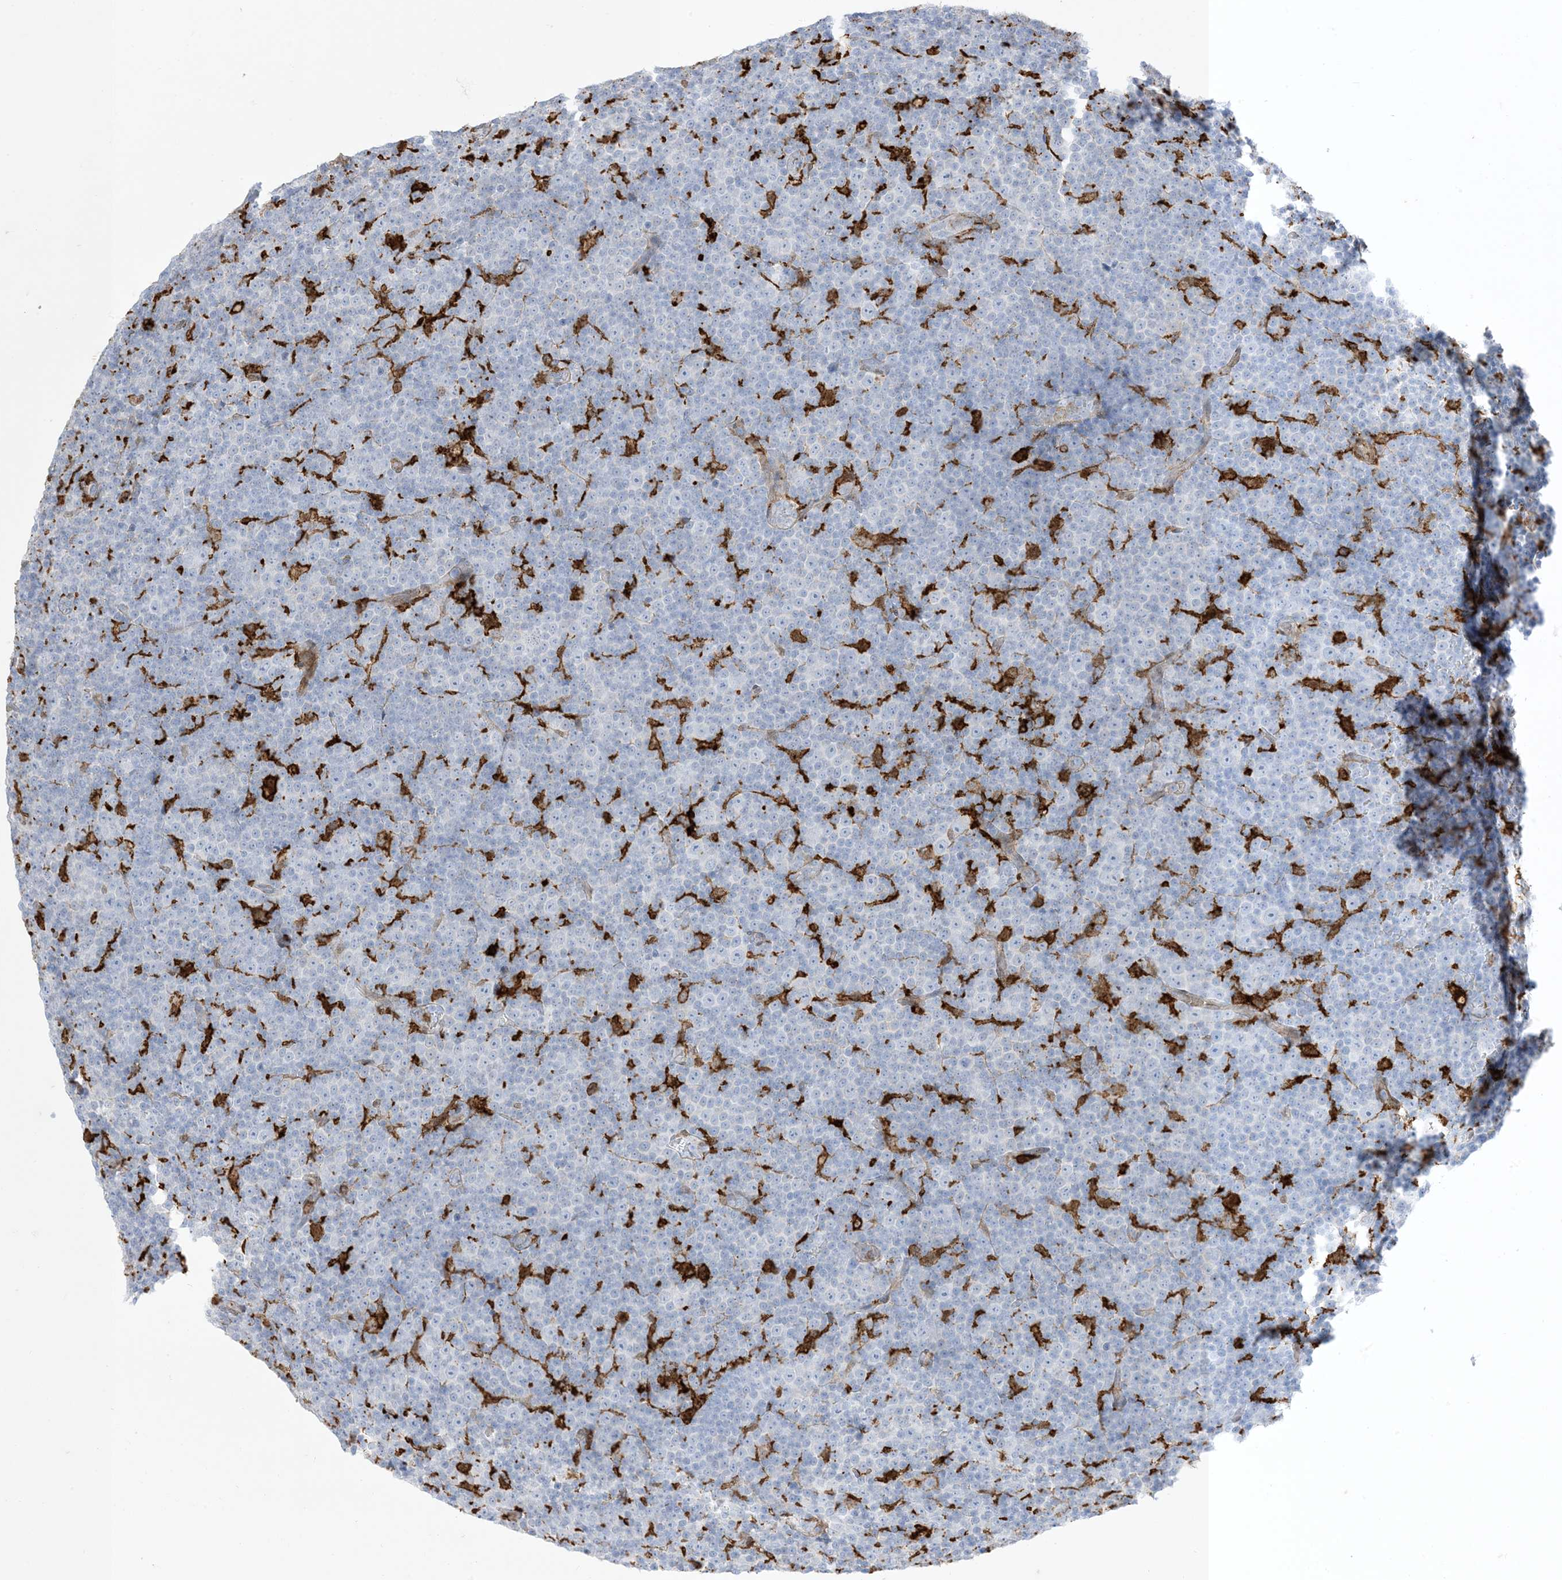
{"staining": {"intensity": "negative", "quantity": "none", "location": "none"}, "tissue": "lymphoma", "cell_type": "Tumor cells", "image_type": "cancer", "snomed": [{"axis": "morphology", "description": "Malignant lymphoma, non-Hodgkin's type, Low grade"}, {"axis": "topography", "description": "Lymph node"}], "caption": "This is an immunohistochemistry (IHC) photomicrograph of lymphoma. There is no positivity in tumor cells.", "gene": "GSN", "patient": {"sex": "female", "age": 67}}